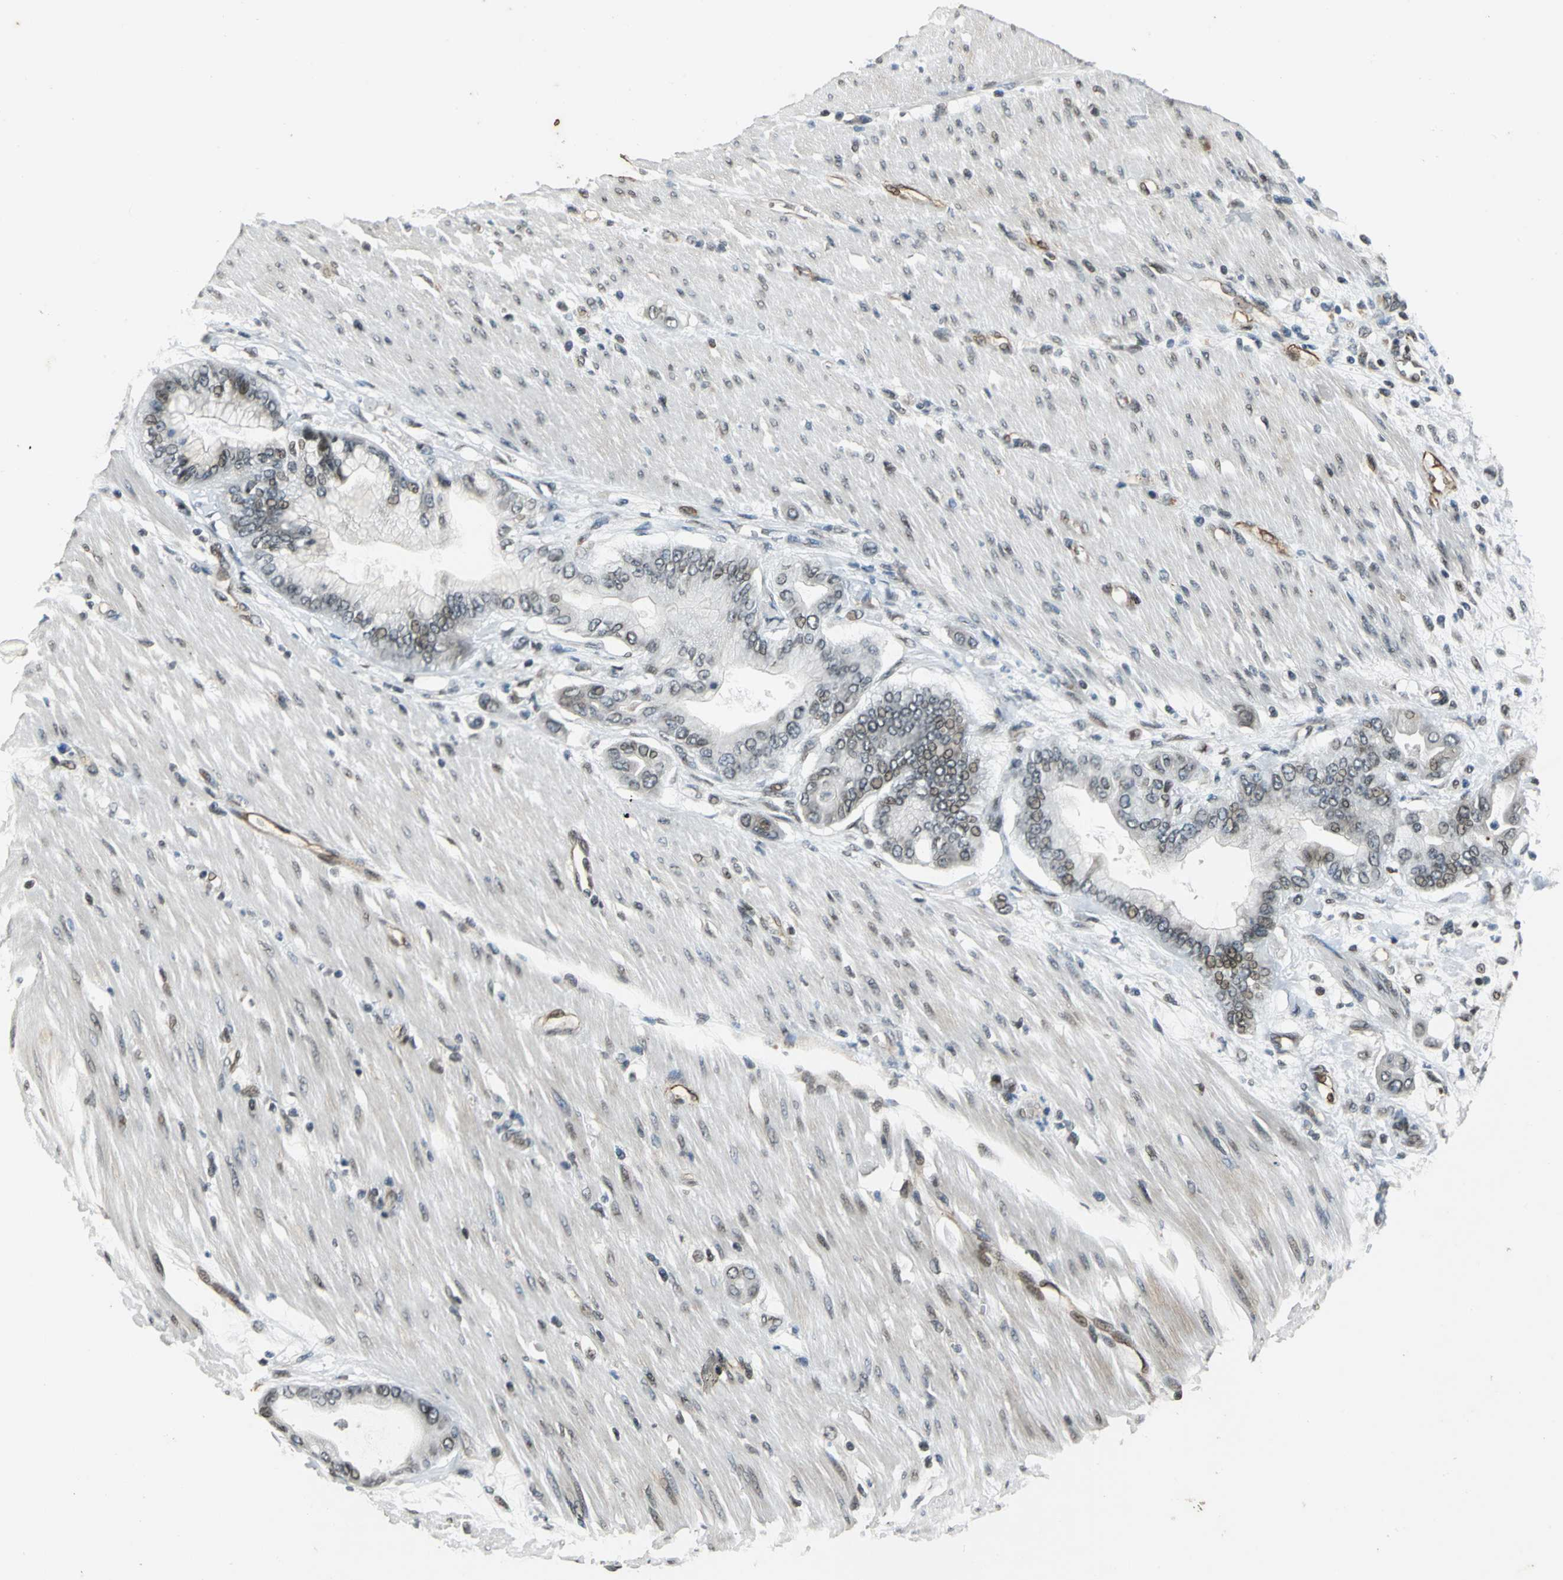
{"staining": {"intensity": "weak", "quantity": "25%-75%", "location": "cytoplasmic/membranous,nuclear"}, "tissue": "pancreatic cancer", "cell_type": "Tumor cells", "image_type": "cancer", "snomed": [{"axis": "morphology", "description": "Adenocarcinoma, NOS"}, {"axis": "morphology", "description": "Adenocarcinoma, metastatic, NOS"}, {"axis": "topography", "description": "Lymph node"}, {"axis": "topography", "description": "Pancreas"}, {"axis": "topography", "description": "Duodenum"}], "caption": "Immunohistochemistry image of human adenocarcinoma (pancreatic) stained for a protein (brown), which displays low levels of weak cytoplasmic/membranous and nuclear staining in approximately 25%-75% of tumor cells.", "gene": "BRIP1", "patient": {"sex": "female", "age": 64}}